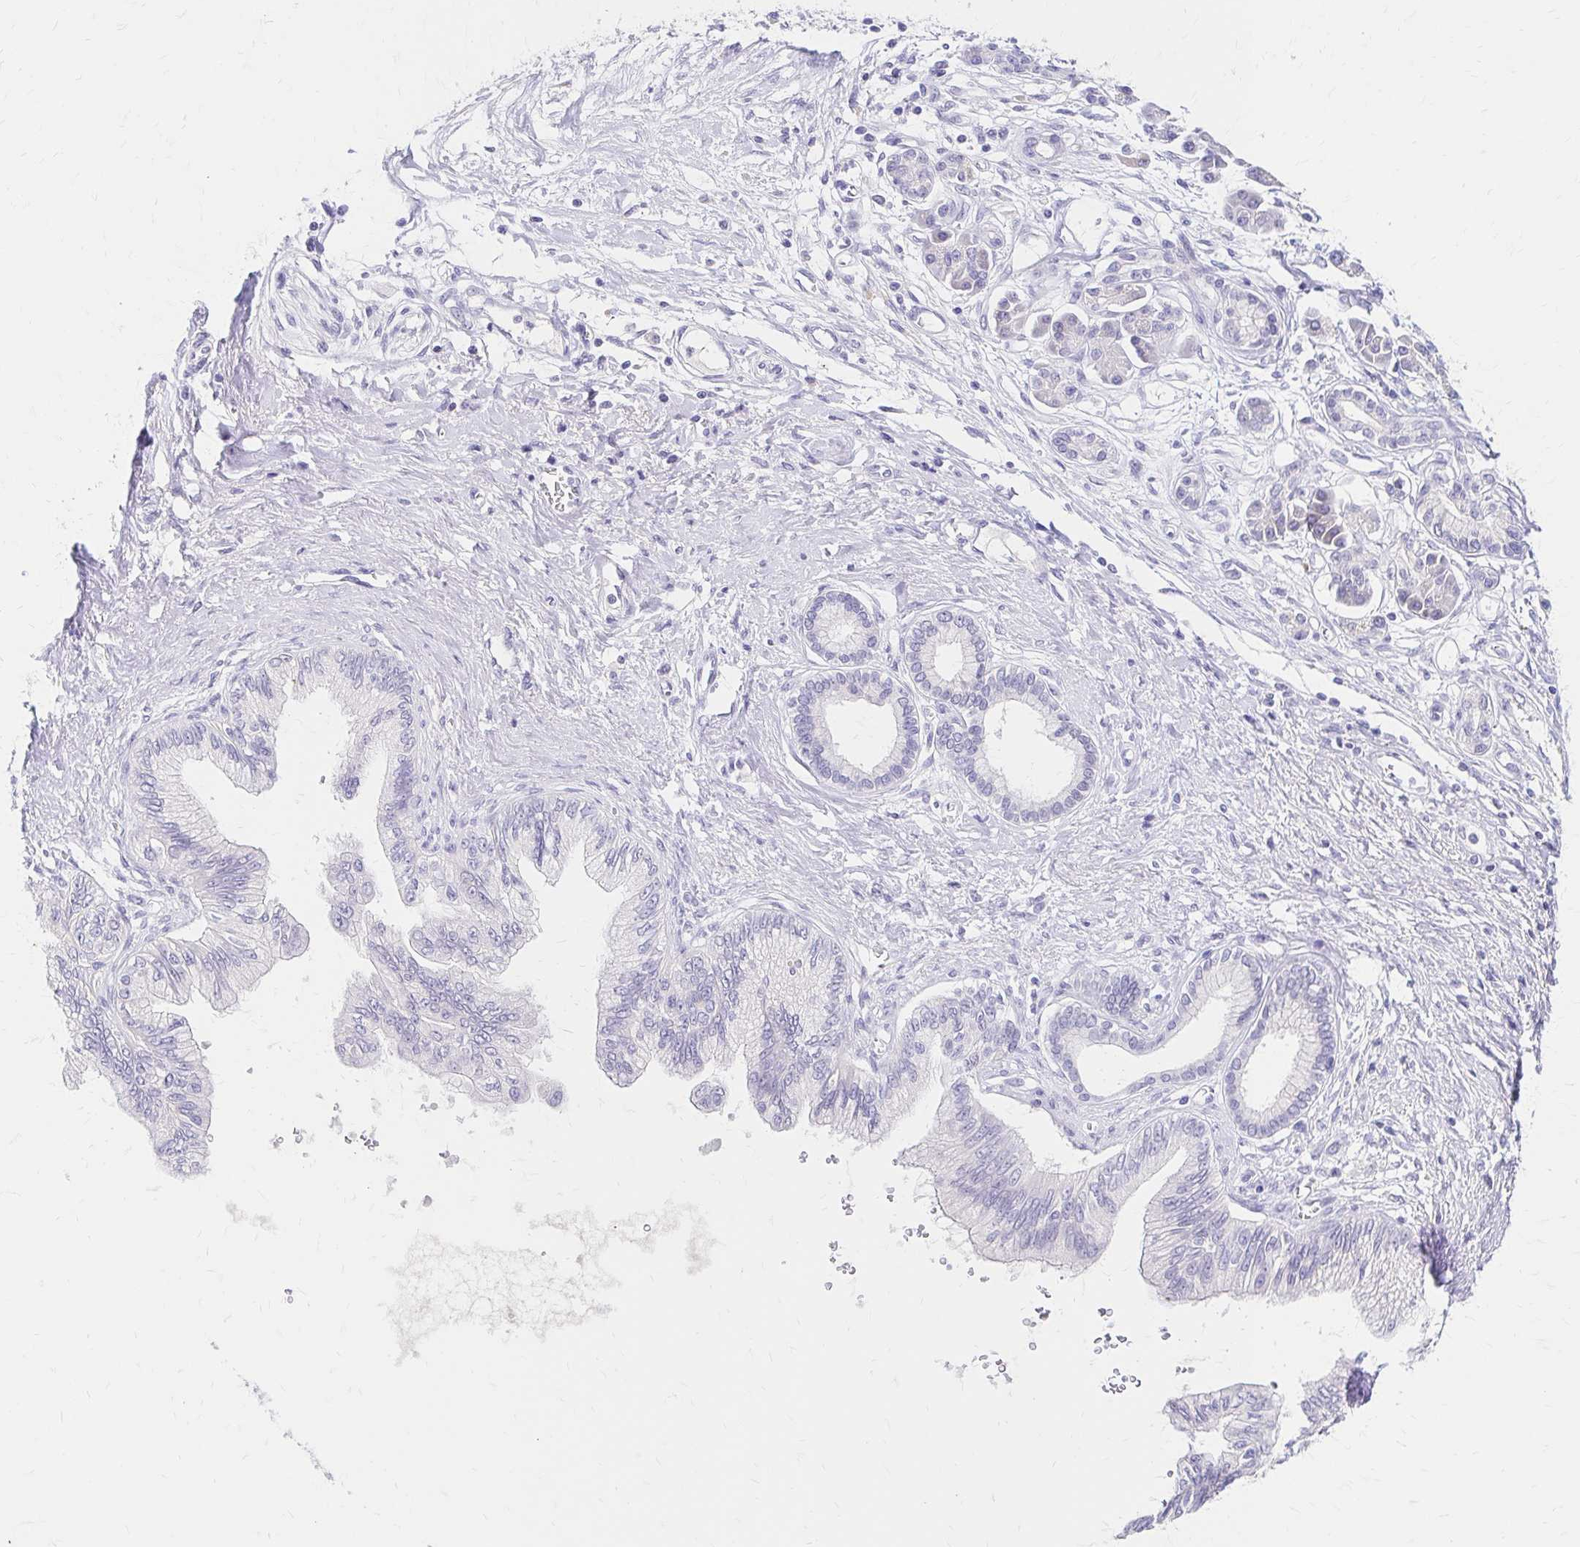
{"staining": {"intensity": "negative", "quantity": "none", "location": "none"}, "tissue": "pancreatic cancer", "cell_type": "Tumor cells", "image_type": "cancer", "snomed": [{"axis": "morphology", "description": "Adenocarcinoma, NOS"}, {"axis": "topography", "description": "Pancreas"}], "caption": "Immunohistochemistry (IHC) of human pancreatic cancer (adenocarcinoma) demonstrates no staining in tumor cells.", "gene": "AZGP1", "patient": {"sex": "female", "age": 77}}